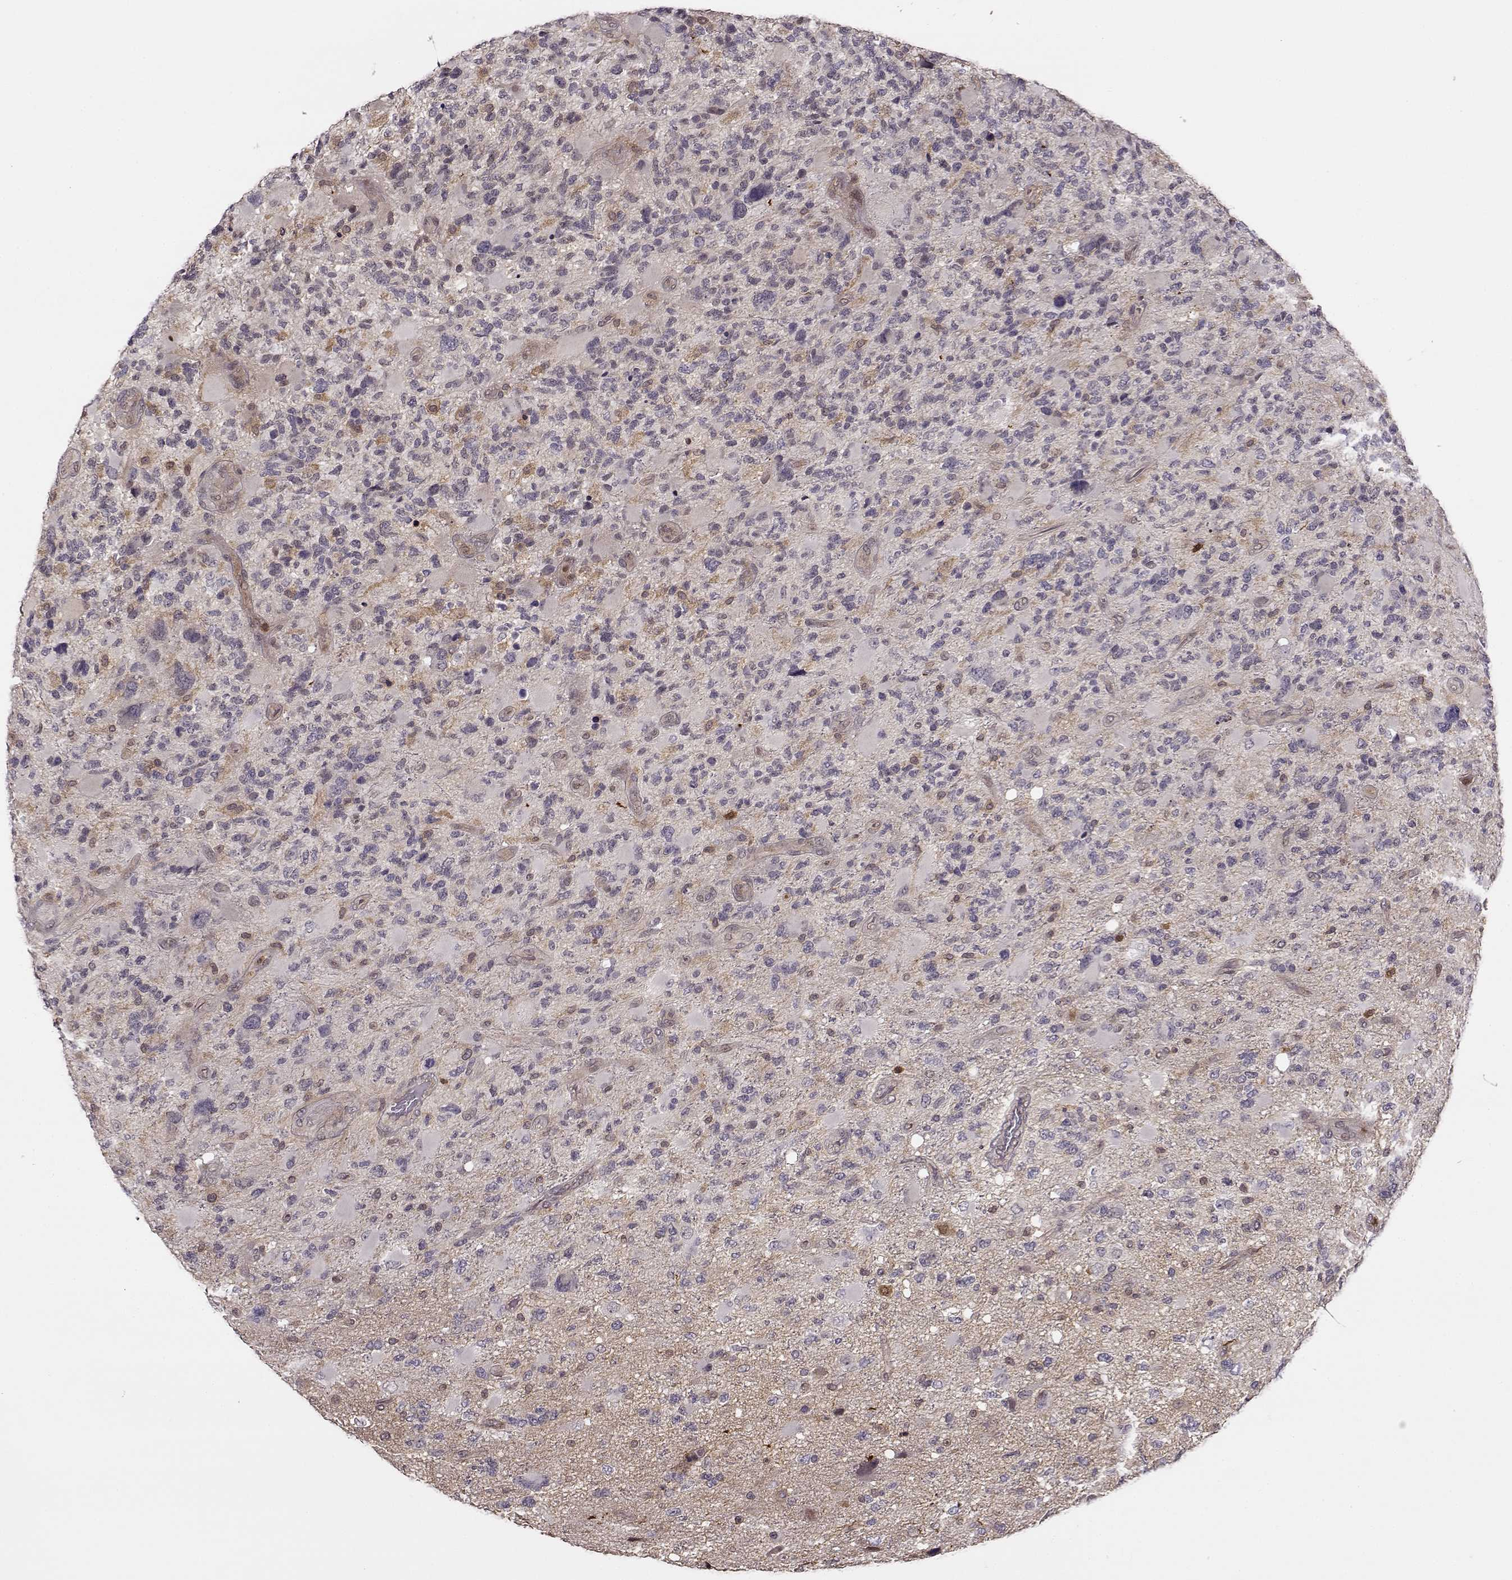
{"staining": {"intensity": "negative", "quantity": "none", "location": "none"}, "tissue": "glioma", "cell_type": "Tumor cells", "image_type": "cancer", "snomed": [{"axis": "morphology", "description": "Glioma, malignant, High grade"}, {"axis": "topography", "description": "Brain"}], "caption": "Tumor cells are negative for protein expression in human glioma.", "gene": "MFSD1", "patient": {"sex": "female", "age": 71}}